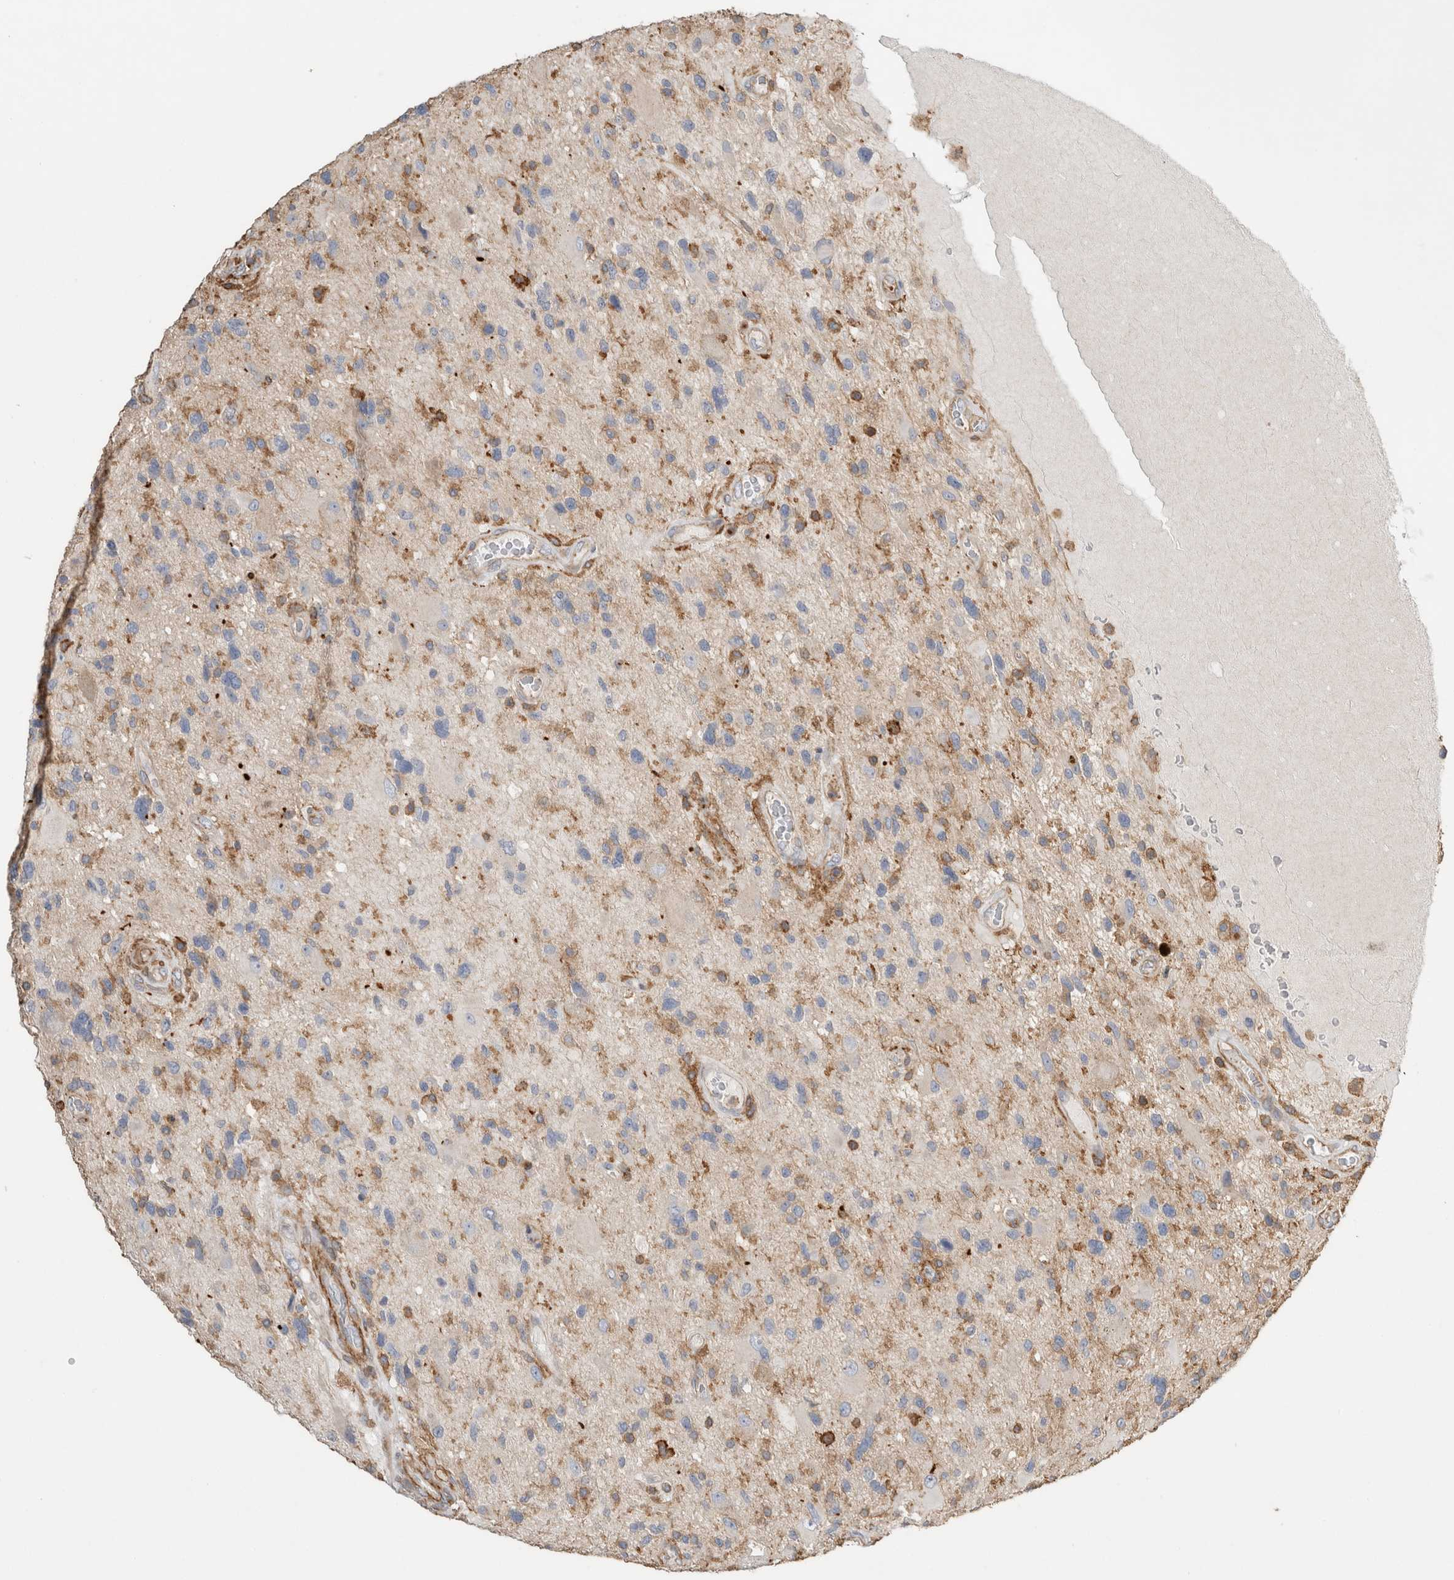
{"staining": {"intensity": "negative", "quantity": "none", "location": "none"}, "tissue": "glioma", "cell_type": "Tumor cells", "image_type": "cancer", "snomed": [{"axis": "morphology", "description": "Glioma, malignant, High grade"}, {"axis": "topography", "description": "Brain"}], "caption": "Immunohistochemical staining of human glioma exhibits no significant expression in tumor cells. (Stains: DAB (3,3'-diaminobenzidine) IHC with hematoxylin counter stain, Microscopy: brightfield microscopy at high magnification).", "gene": "GPER1", "patient": {"sex": "male", "age": 33}}